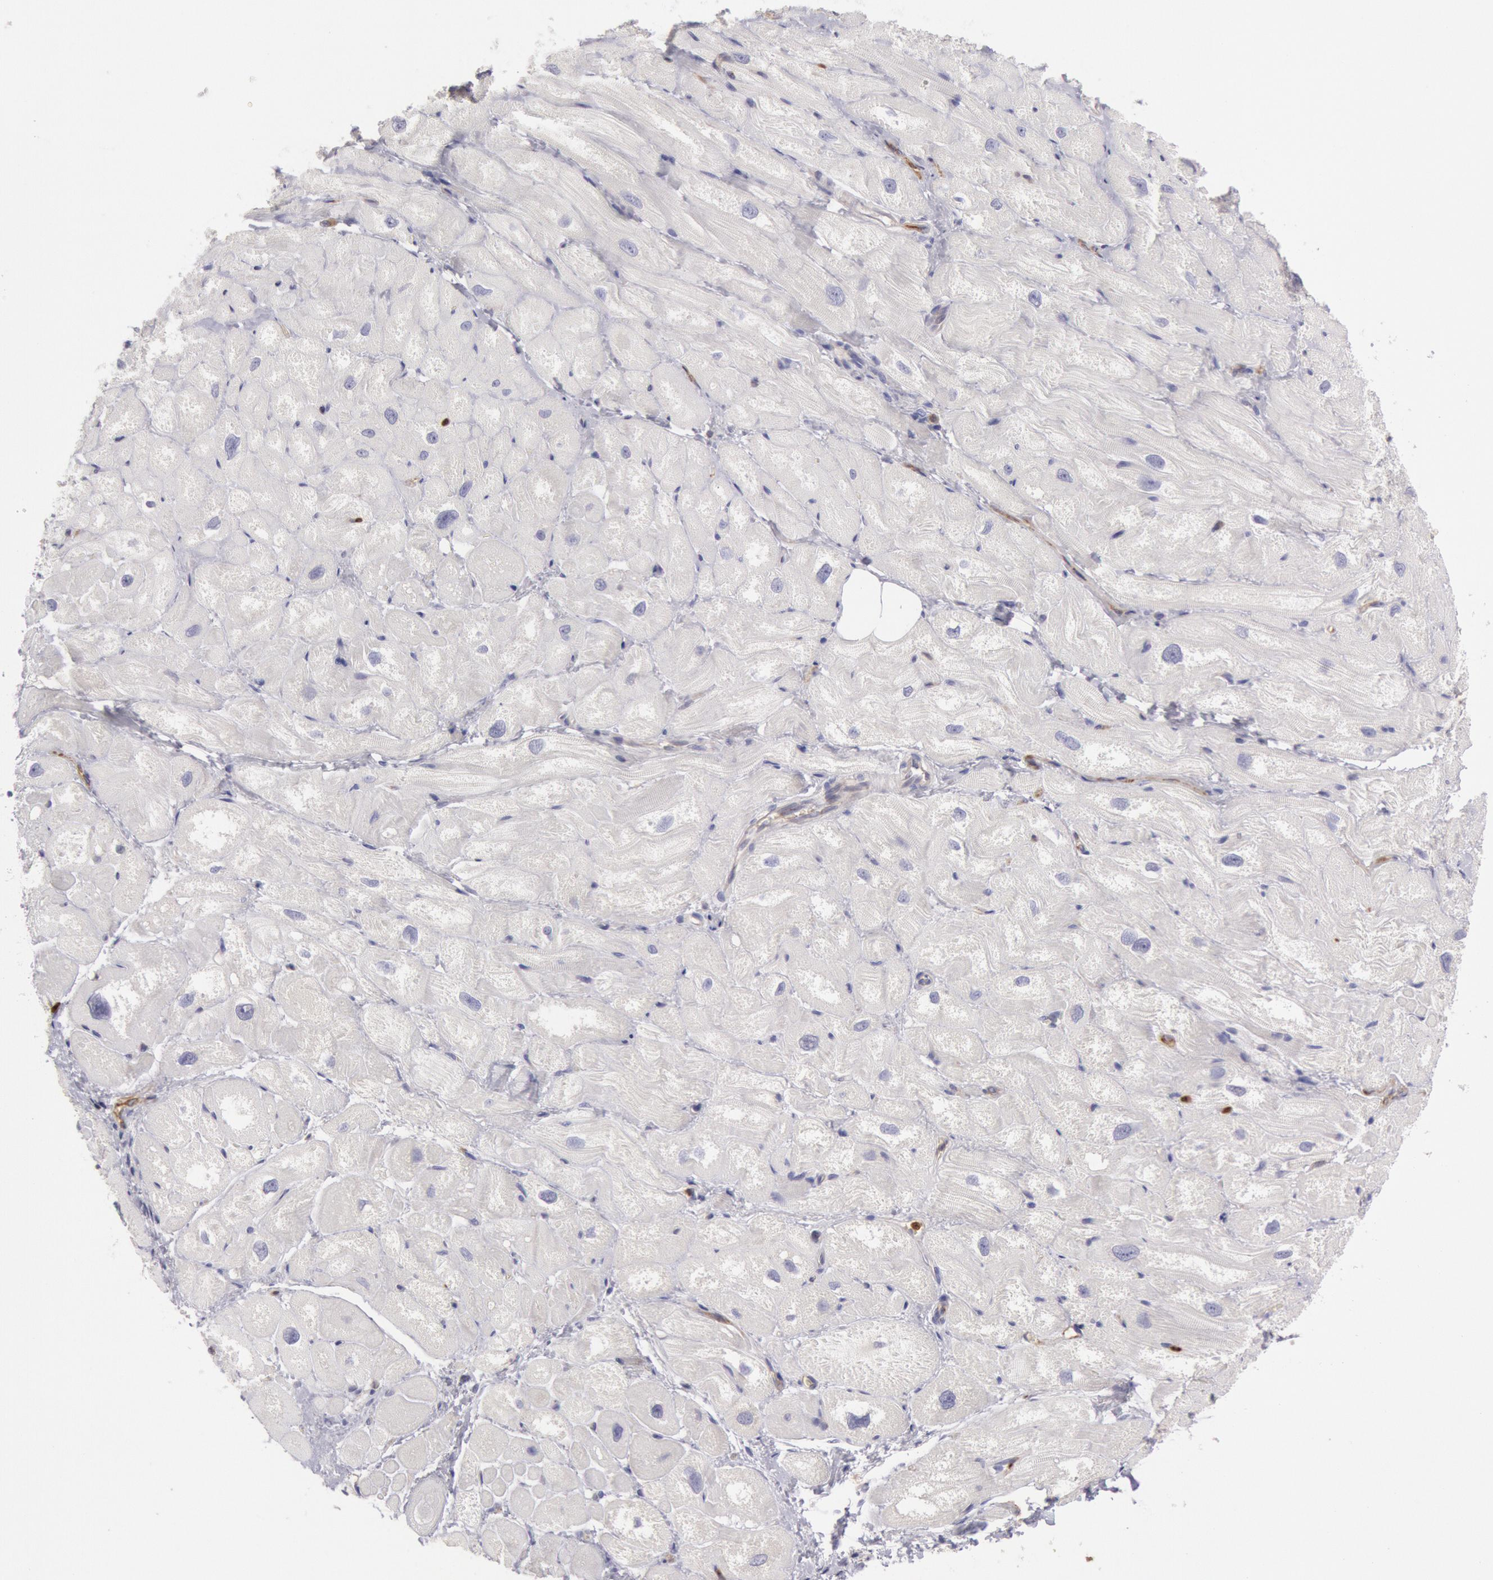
{"staining": {"intensity": "negative", "quantity": "none", "location": "none"}, "tissue": "heart muscle", "cell_type": "Cardiomyocytes", "image_type": "normal", "snomed": [{"axis": "morphology", "description": "Normal tissue, NOS"}, {"axis": "topography", "description": "Heart"}], "caption": "A photomicrograph of human heart muscle is negative for staining in cardiomyocytes. Nuclei are stained in blue.", "gene": "RAB27A", "patient": {"sex": "male", "age": 49}}